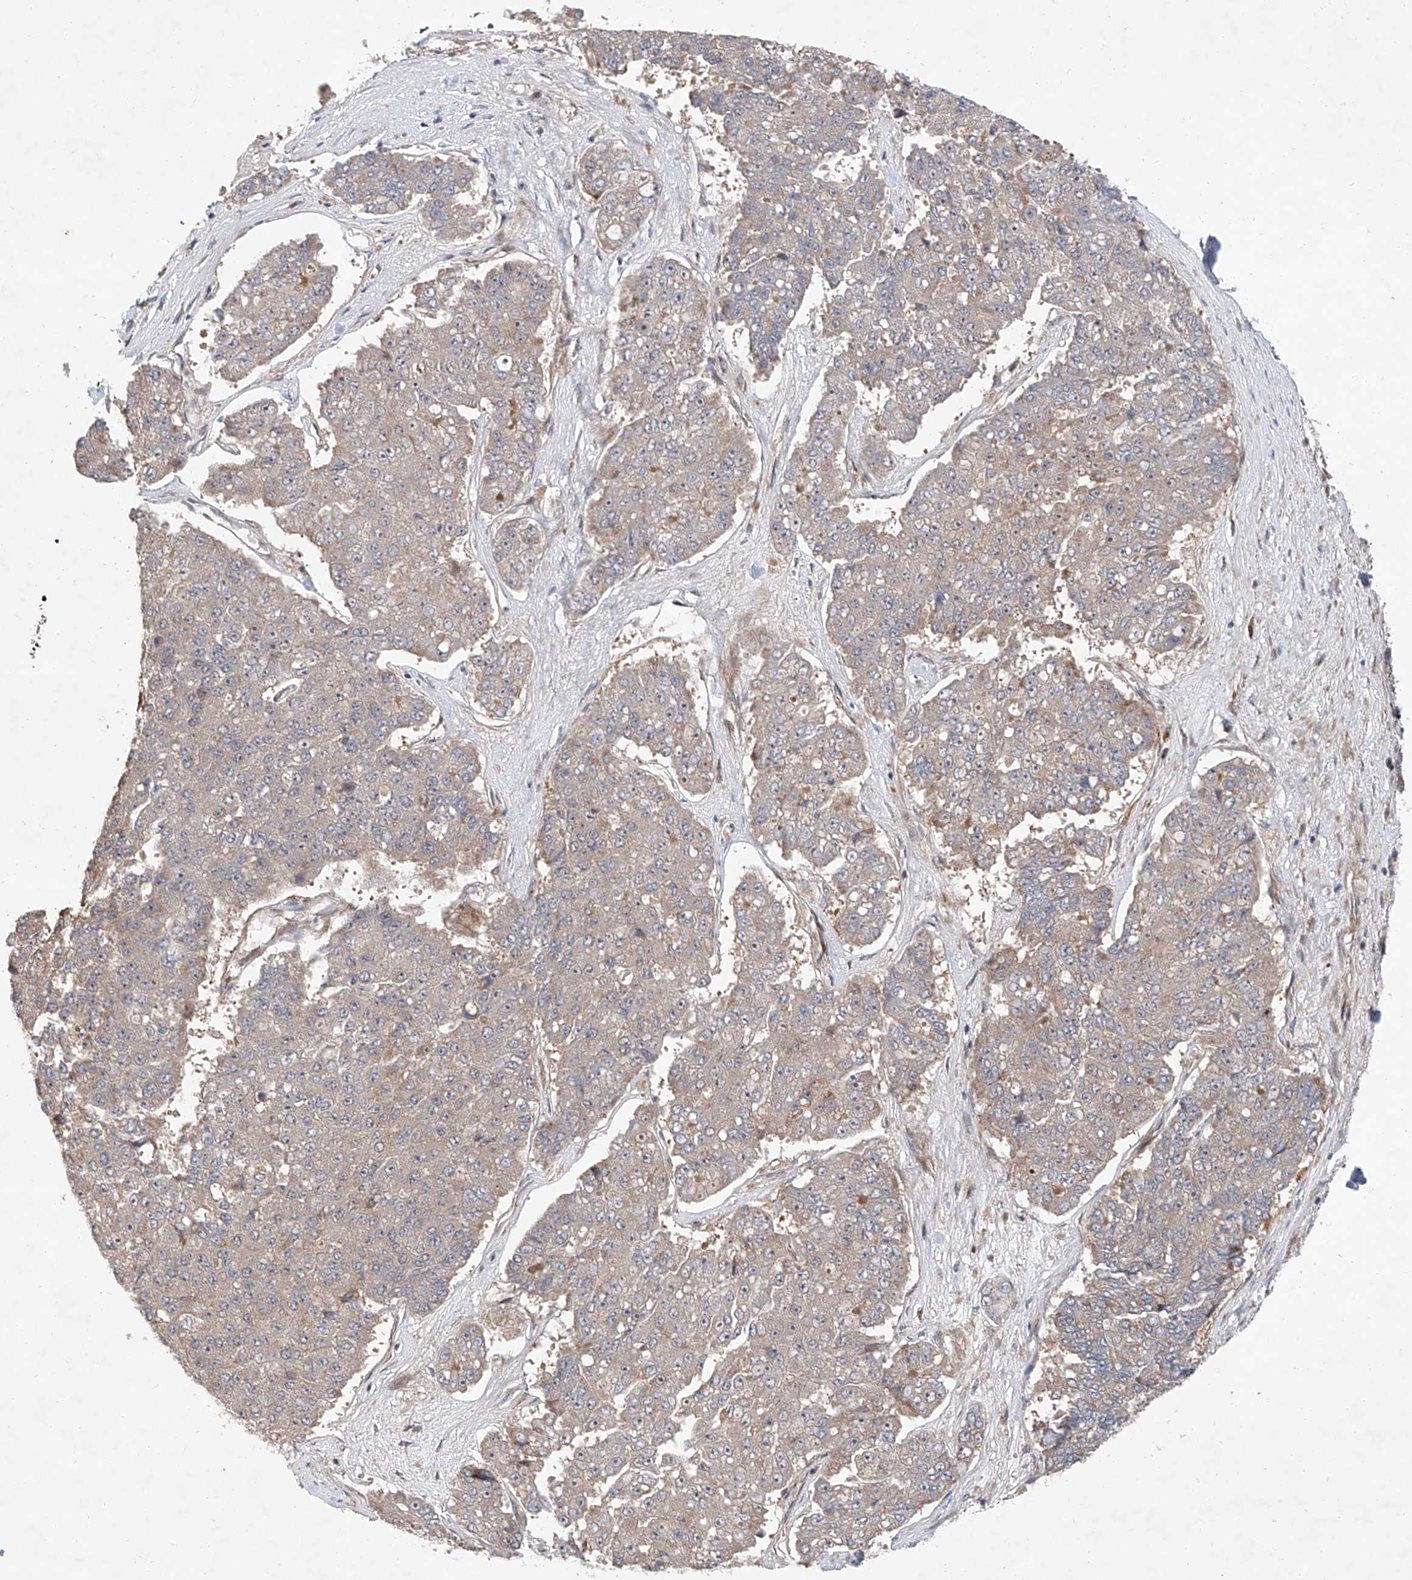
{"staining": {"intensity": "weak", "quantity": "25%-75%", "location": "cytoplasmic/membranous"}, "tissue": "pancreatic cancer", "cell_type": "Tumor cells", "image_type": "cancer", "snomed": [{"axis": "morphology", "description": "Adenocarcinoma, NOS"}, {"axis": "topography", "description": "Pancreas"}], "caption": "The image reveals immunohistochemical staining of pancreatic cancer (adenocarcinoma). There is weak cytoplasmic/membranous positivity is appreciated in about 25%-75% of tumor cells.", "gene": "USF3", "patient": {"sex": "male", "age": 50}}